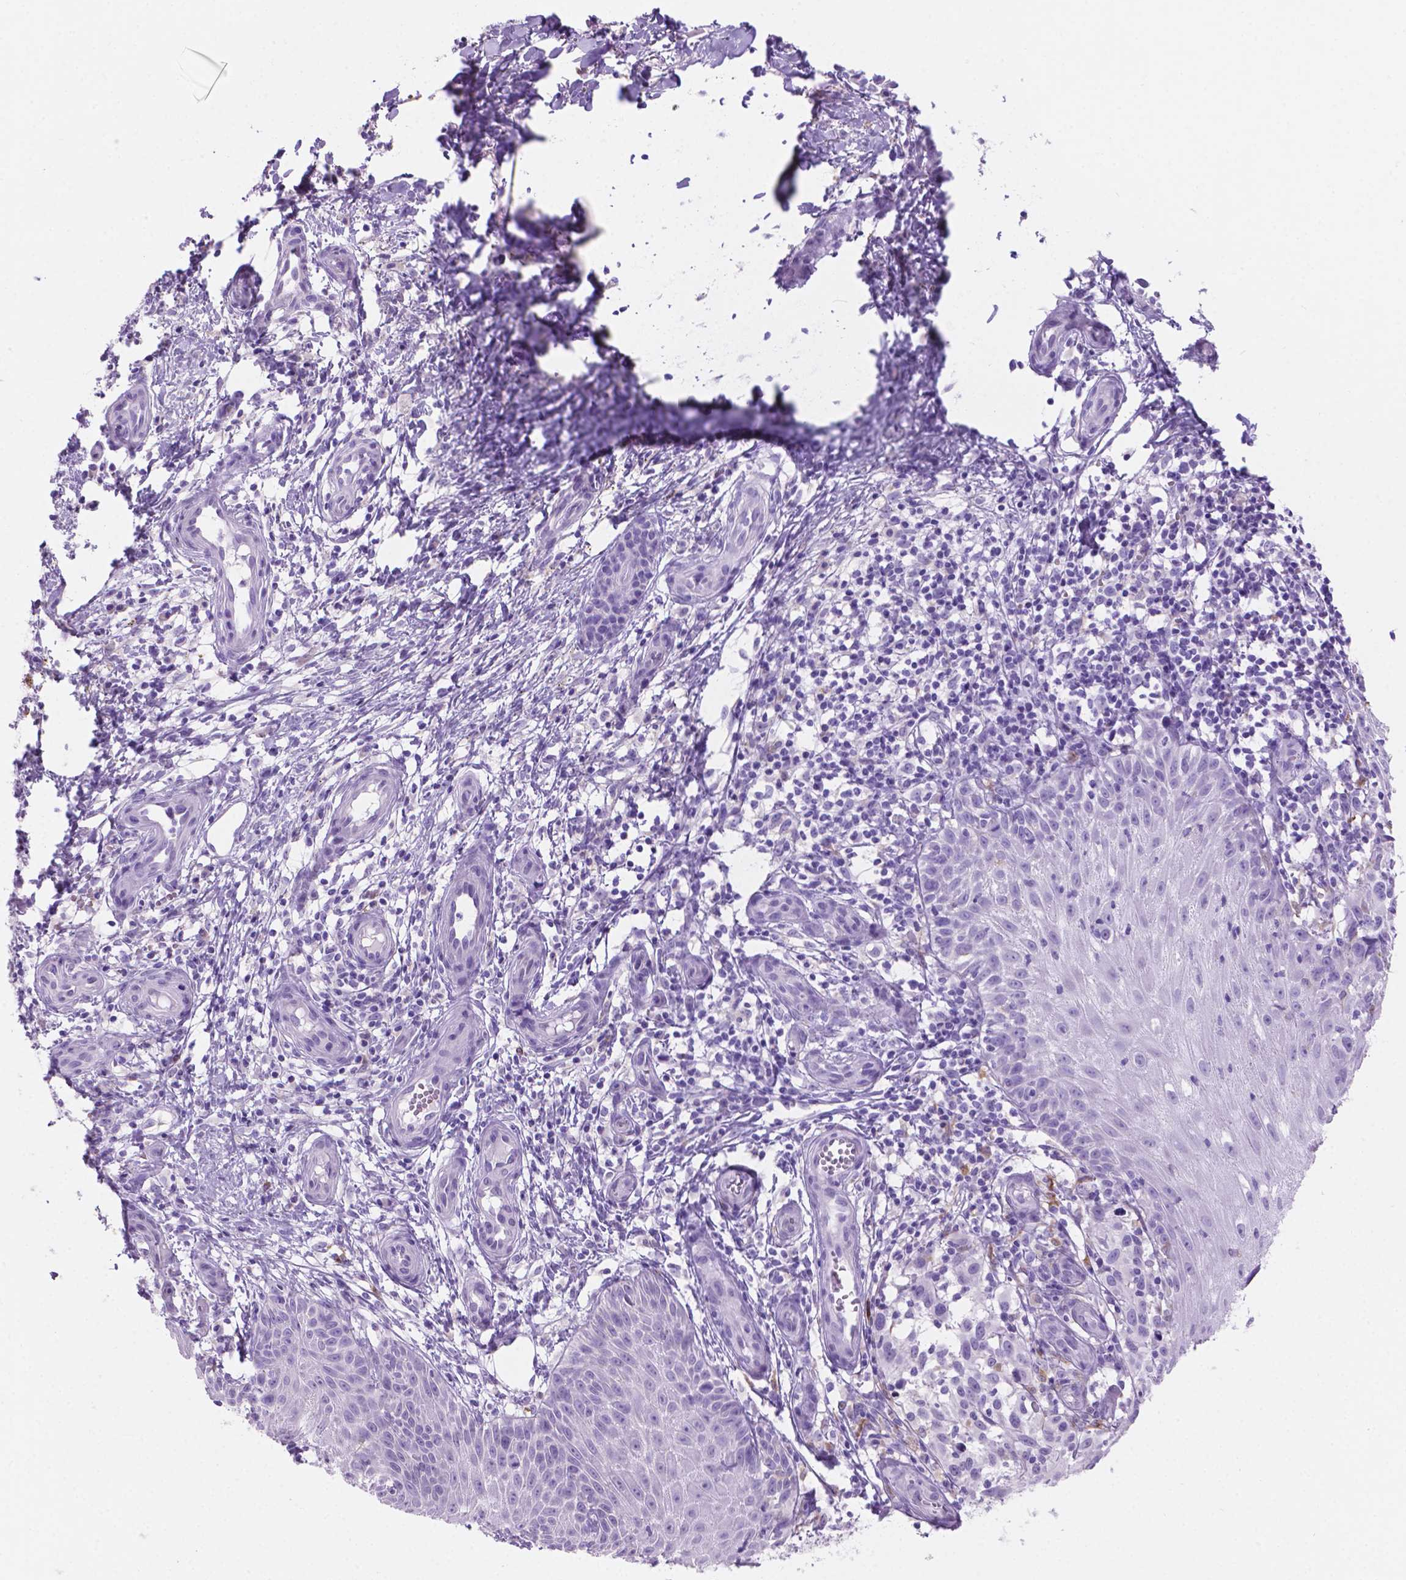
{"staining": {"intensity": "negative", "quantity": "none", "location": "none"}, "tissue": "melanoma", "cell_type": "Tumor cells", "image_type": "cancer", "snomed": [{"axis": "morphology", "description": "Malignant melanoma, NOS"}, {"axis": "topography", "description": "Skin"}], "caption": "Malignant melanoma was stained to show a protein in brown. There is no significant staining in tumor cells.", "gene": "GRIN2B", "patient": {"sex": "female", "age": 53}}